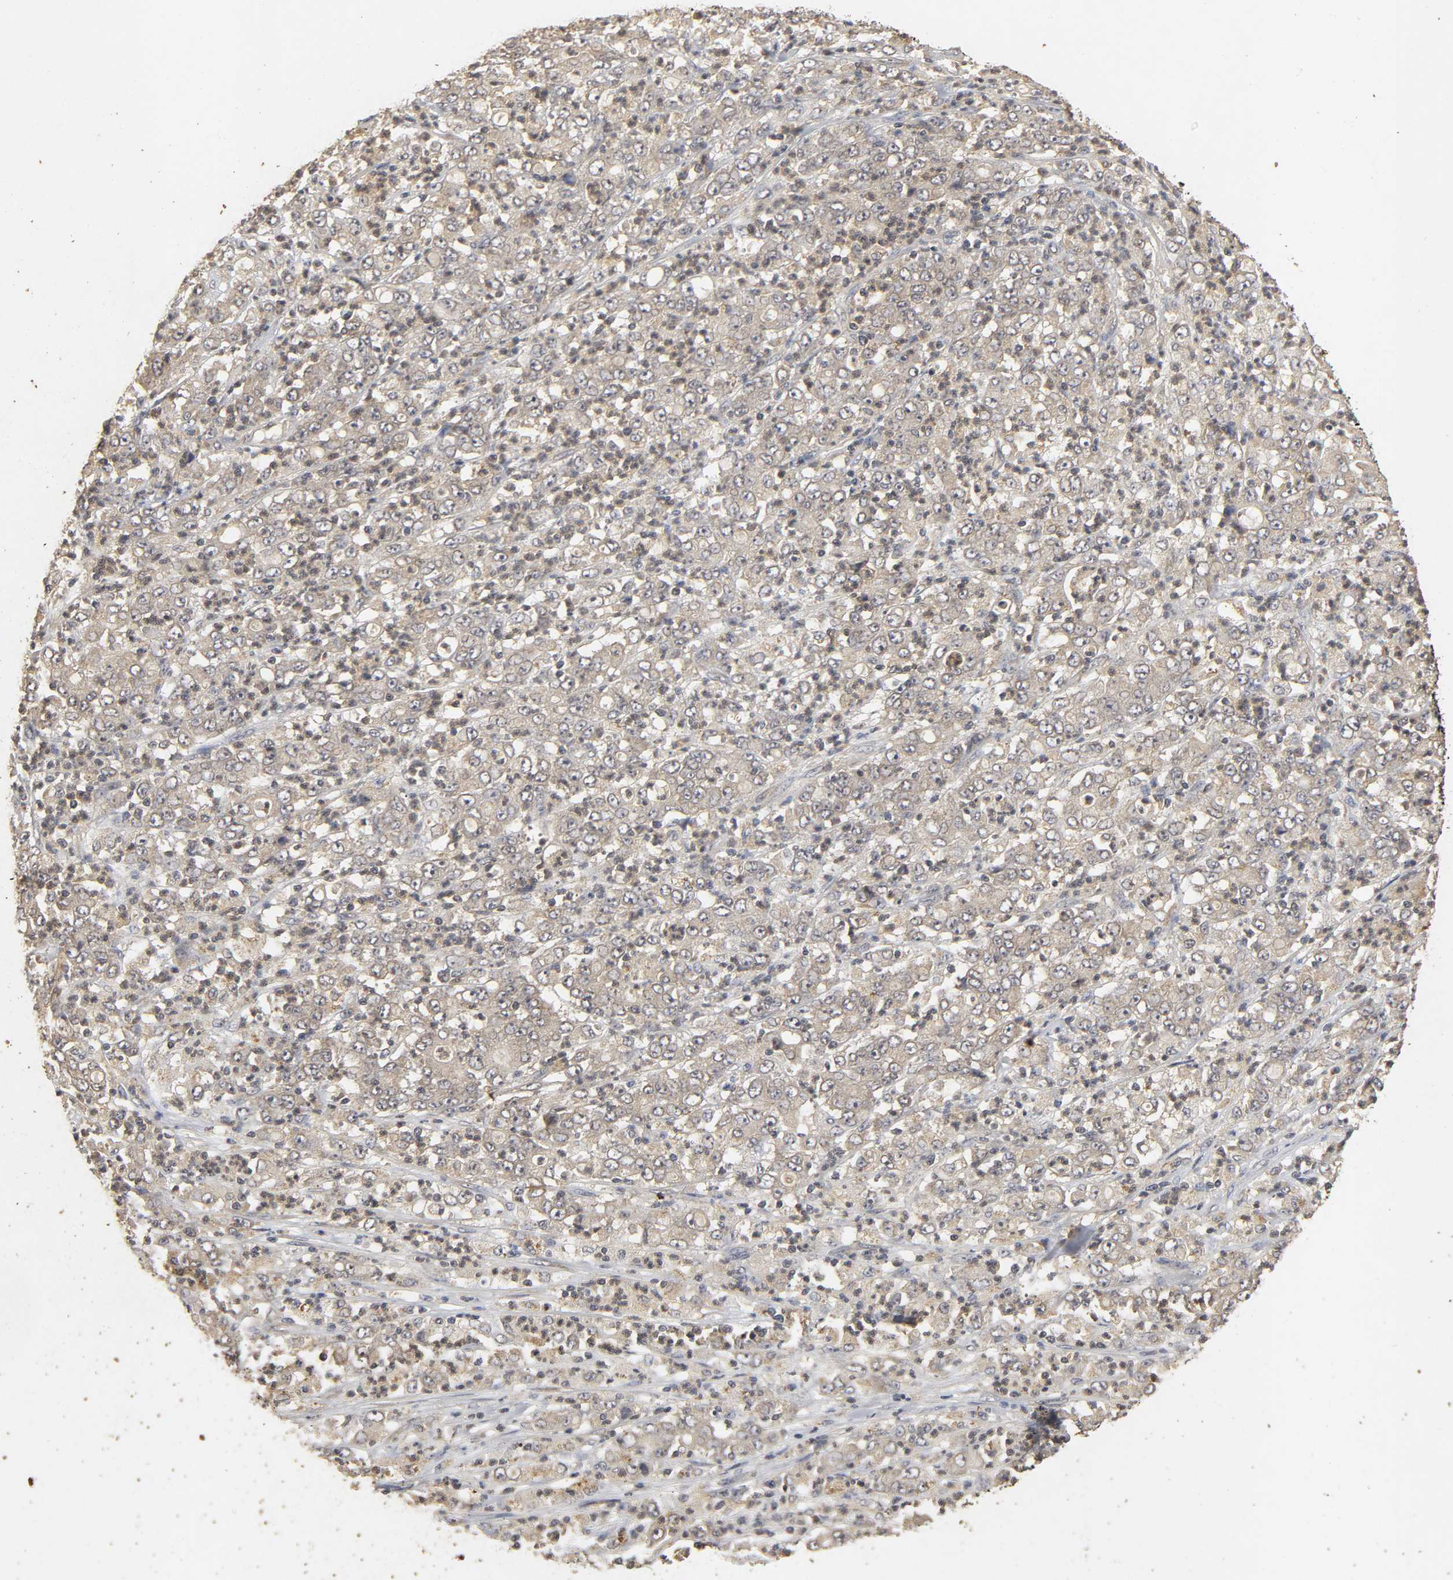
{"staining": {"intensity": "weak", "quantity": "25%-75%", "location": "cytoplasmic/membranous"}, "tissue": "stomach cancer", "cell_type": "Tumor cells", "image_type": "cancer", "snomed": [{"axis": "morphology", "description": "Adenocarcinoma, NOS"}, {"axis": "topography", "description": "Stomach, lower"}], "caption": "Immunohistochemical staining of stomach cancer displays low levels of weak cytoplasmic/membranous staining in about 25%-75% of tumor cells.", "gene": "TRAF6", "patient": {"sex": "female", "age": 71}}